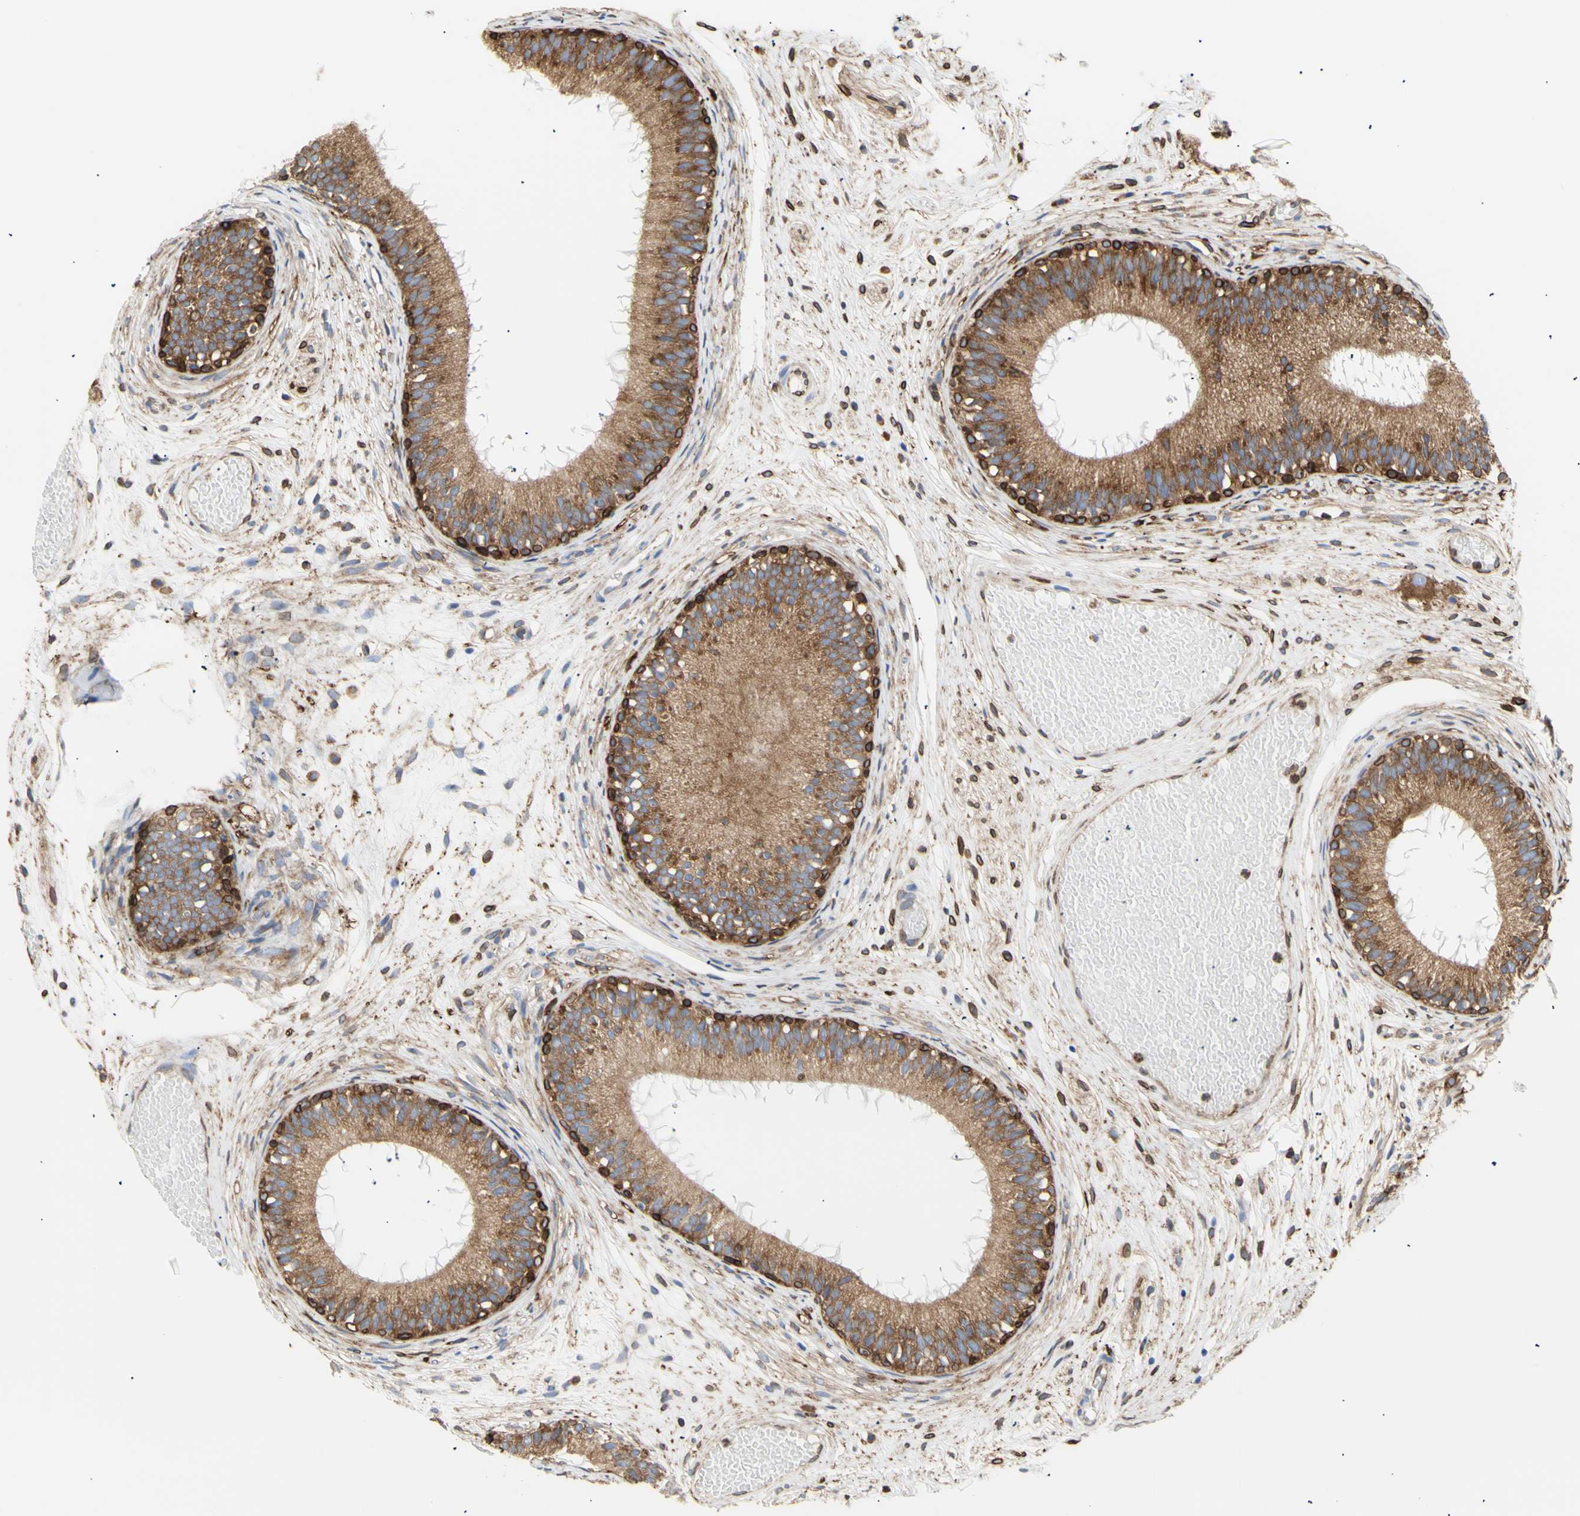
{"staining": {"intensity": "moderate", "quantity": ">75%", "location": "cytoplasmic/membranous,nuclear"}, "tissue": "epididymis", "cell_type": "Glandular cells", "image_type": "normal", "snomed": [{"axis": "morphology", "description": "Normal tissue, NOS"}, {"axis": "morphology", "description": "Atrophy, NOS"}, {"axis": "topography", "description": "Testis"}, {"axis": "topography", "description": "Epididymis"}], "caption": "DAB immunohistochemical staining of normal epididymis shows moderate cytoplasmic/membranous,nuclear protein positivity in about >75% of glandular cells. Nuclei are stained in blue.", "gene": "ERLIN1", "patient": {"sex": "male", "age": 18}}